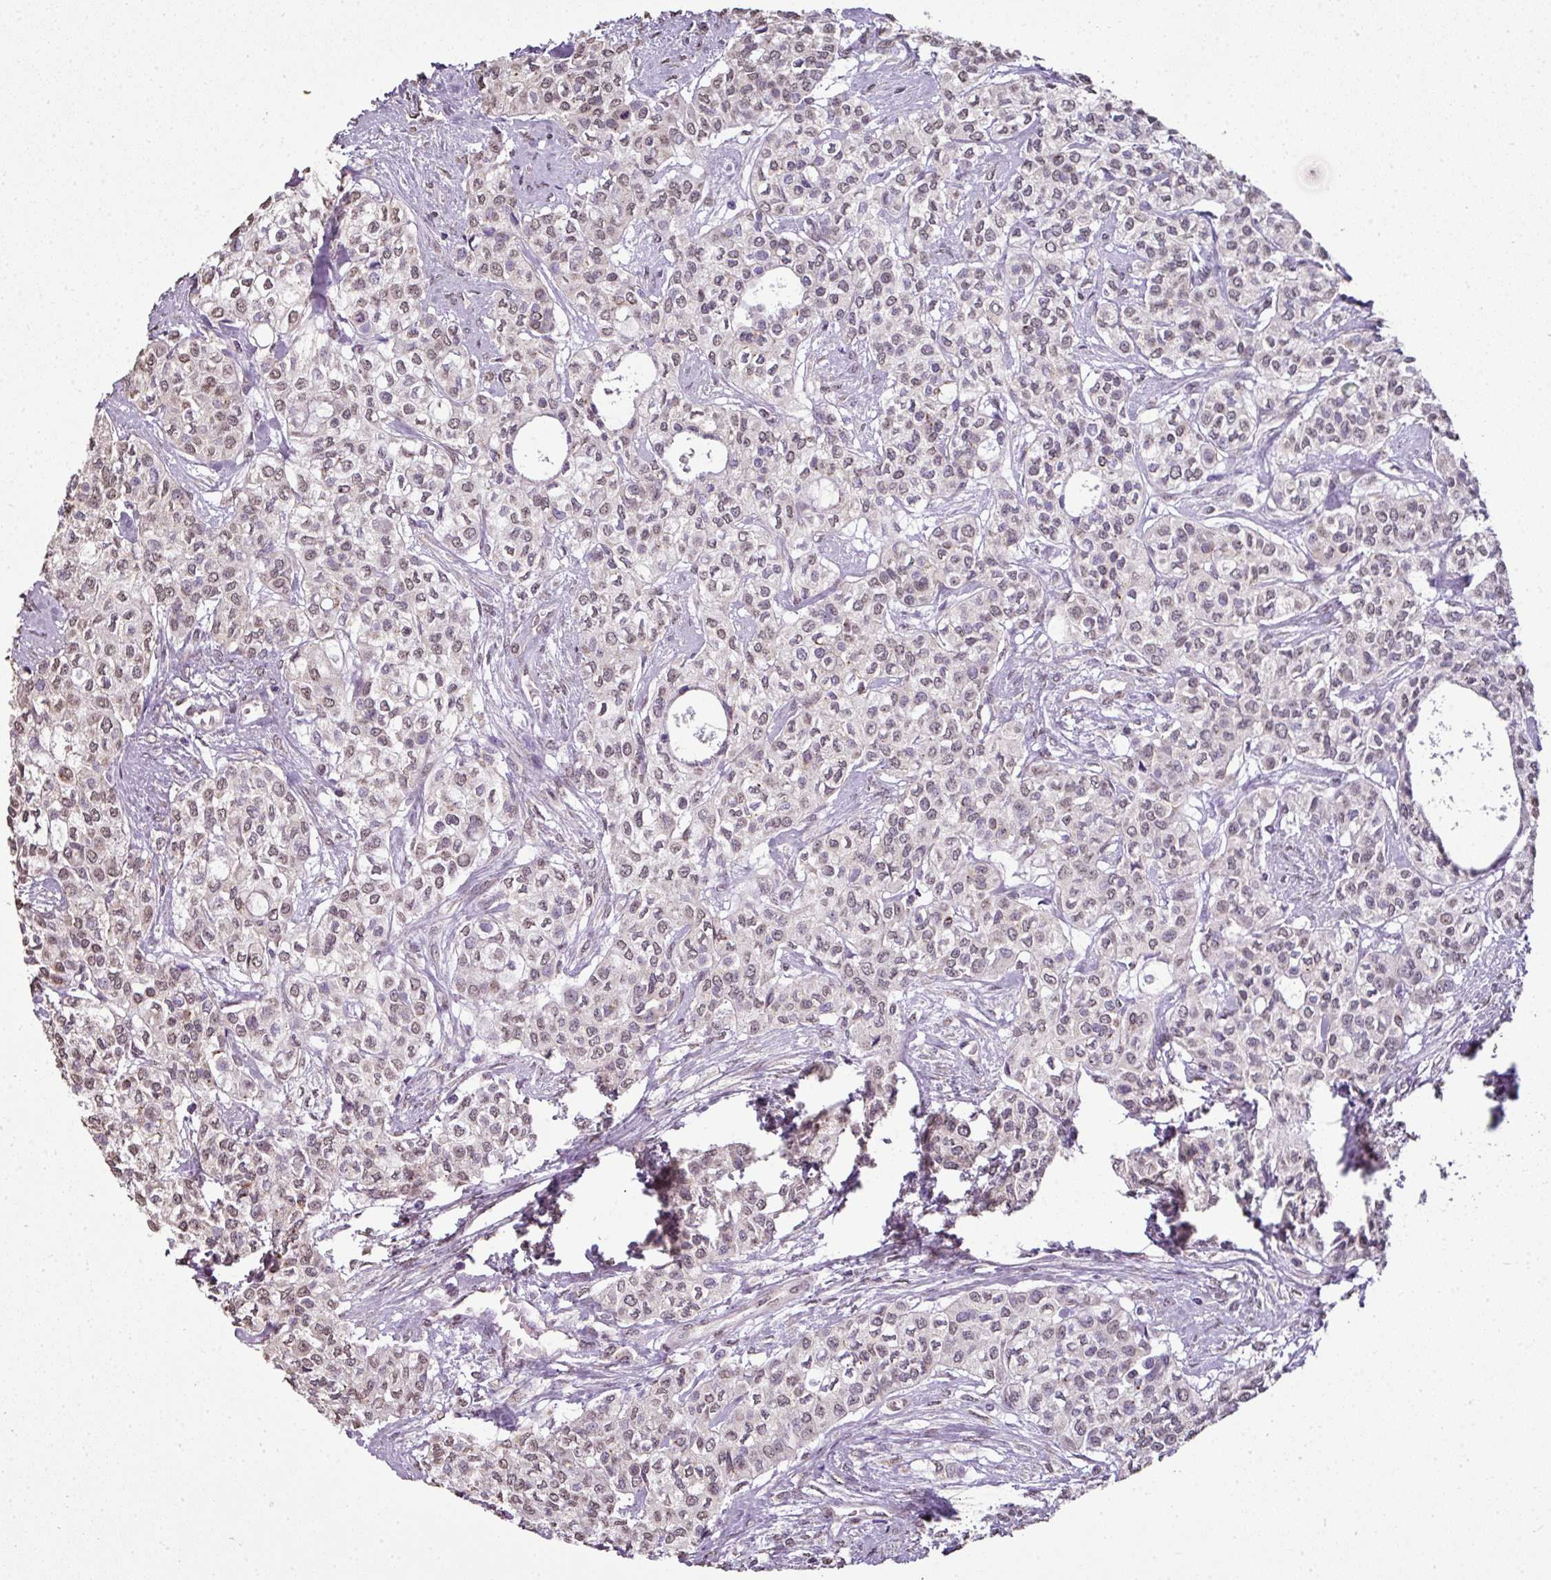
{"staining": {"intensity": "weak", "quantity": "25%-75%", "location": "nuclear"}, "tissue": "head and neck cancer", "cell_type": "Tumor cells", "image_type": "cancer", "snomed": [{"axis": "morphology", "description": "Adenocarcinoma, NOS"}, {"axis": "topography", "description": "Head-Neck"}], "caption": "Immunohistochemical staining of human adenocarcinoma (head and neck) exhibits low levels of weak nuclear protein expression in about 25%-75% of tumor cells.", "gene": "JPH2", "patient": {"sex": "male", "age": 81}}